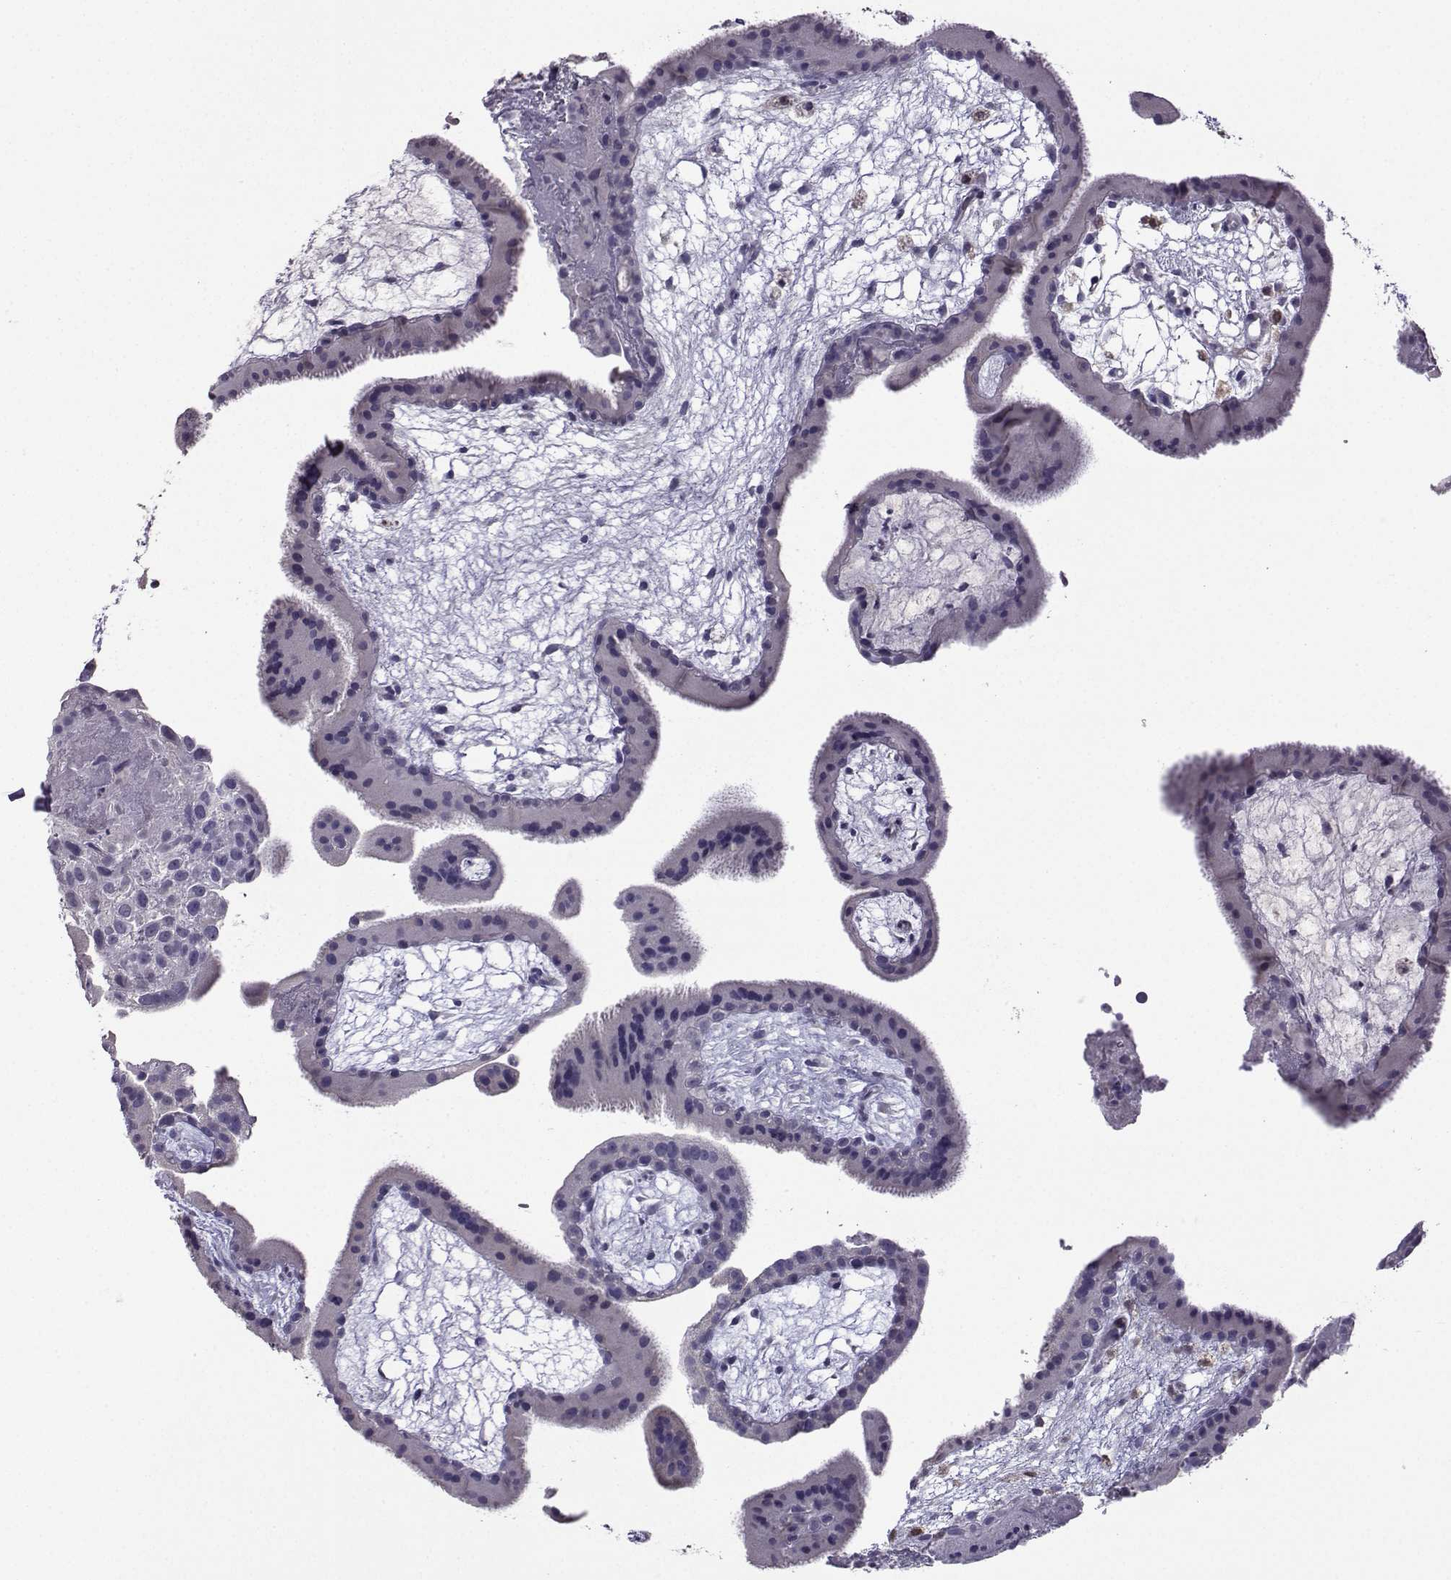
{"staining": {"intensity": "negative", "quantity": "none", "location": "none"}, "tissue": "placenta", "cell_type": "Decidual cells", "image_type": "normal", "snomed": [{"axis": "morphology", "description": "Normal tissue, NOS"}, {"axis": "topography", "description": "Placenta"}], "caption": "IHC image of normal human placenta stained for a protein (brown), which exhibits no expression in decidual cells. The staining is performed using DAB brown chromogen with nuclei counter-stained in using hematoxylin.", "gene": "CRYBB1", "patient": {"sex": "female", "age": 19}}